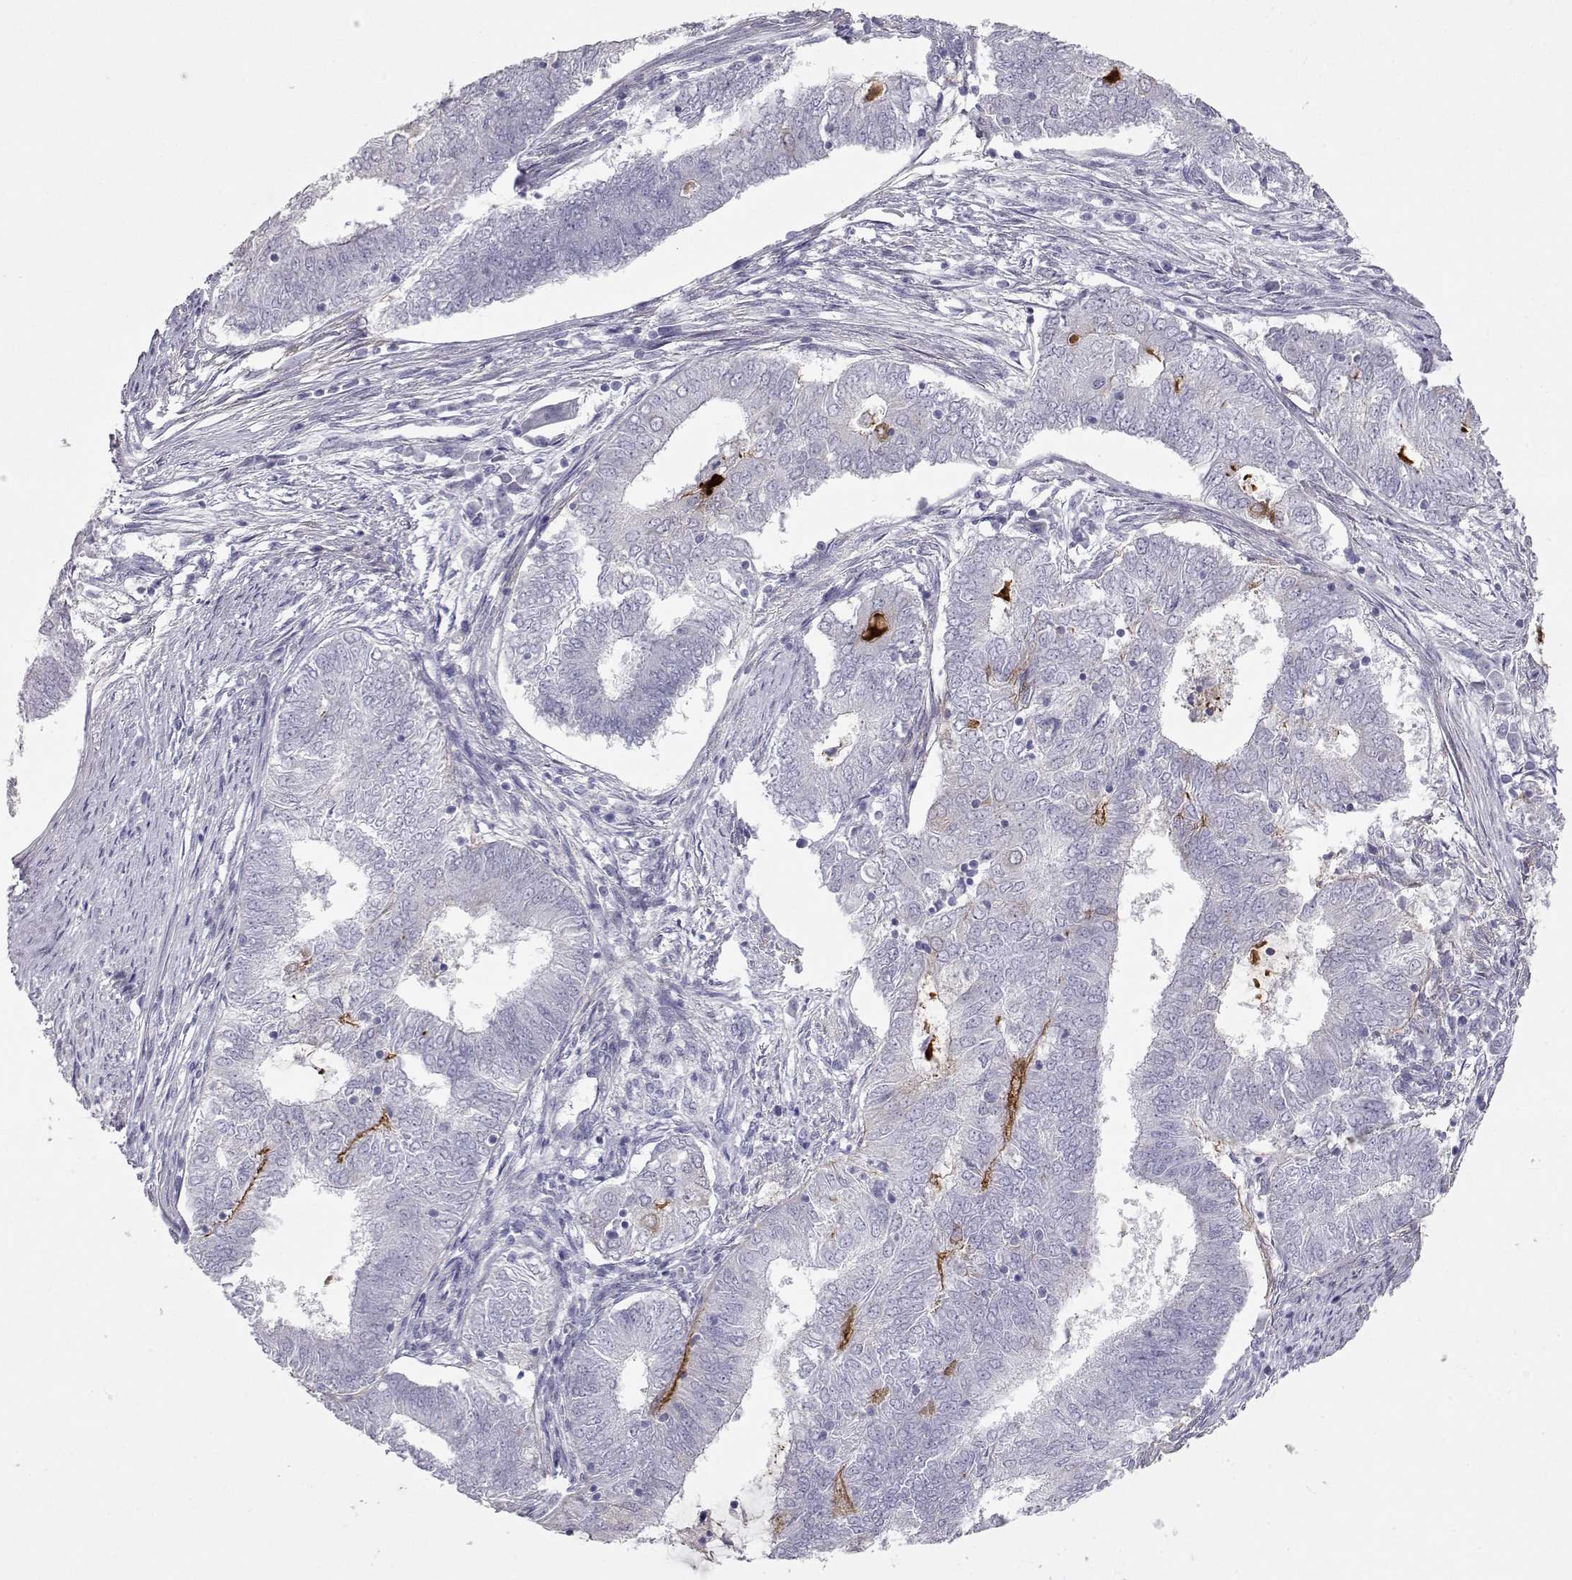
{"staining": {"intensity": "moderate", "quantity": "<25%", "location": "cytoplasmic/membranous"}, "tissue": "endometrial cancer", "cell_type": "Tumor cells", "image_type": "cancer", "snomed": [{"axis": "morphology", "description": "Adenocarcinoma, NOS"}, {"axis": "topography", "description": "Endometrium"}], "caption": "Protein expression analysis of adenocarcinoma (endometrial) demonstrates moderate cytoplasmic/membranous staining in approximately <25% of tumor cells.", "gene": "LAMB3", "patient": {"sex": "female", "age": 62}}